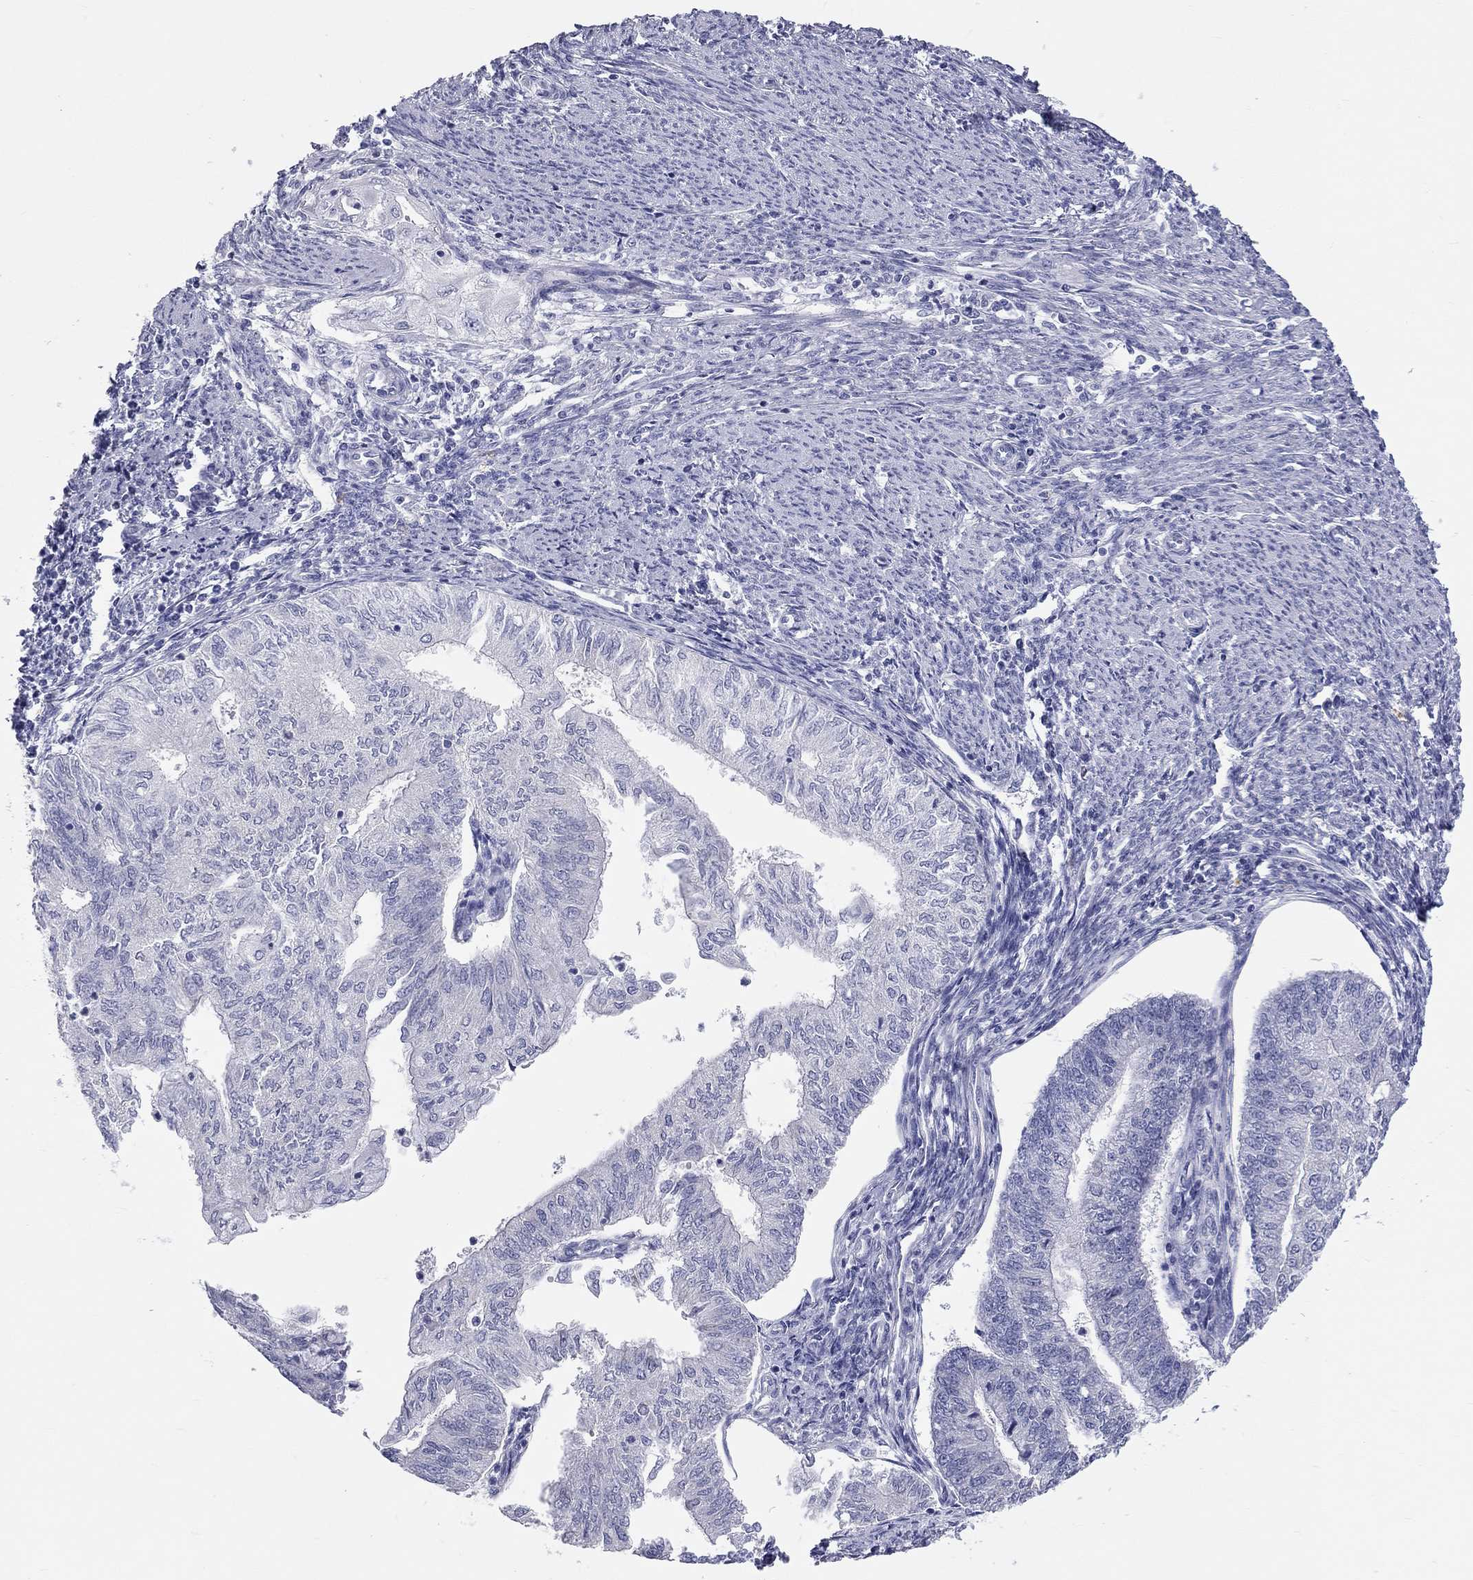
{"staining": {"intensity": "negative", "quantity": "none", "location": "none"}, "tissue": "endometrial cancer", "cell_type": "Tumor cells", "image_type": "cancer", "snomed": [{"axis": "morphology", "description": "Adenocarcinoma, NOS"}, {"axis": "topography", "description": "Endometrium"}], "caption": "IHC micrograph of human endometrial cancer stained for a protein (brown), which shows no staining in tumor cells.", "gene": "ST7L", "patient": {"sex": "female", "age": 59}}